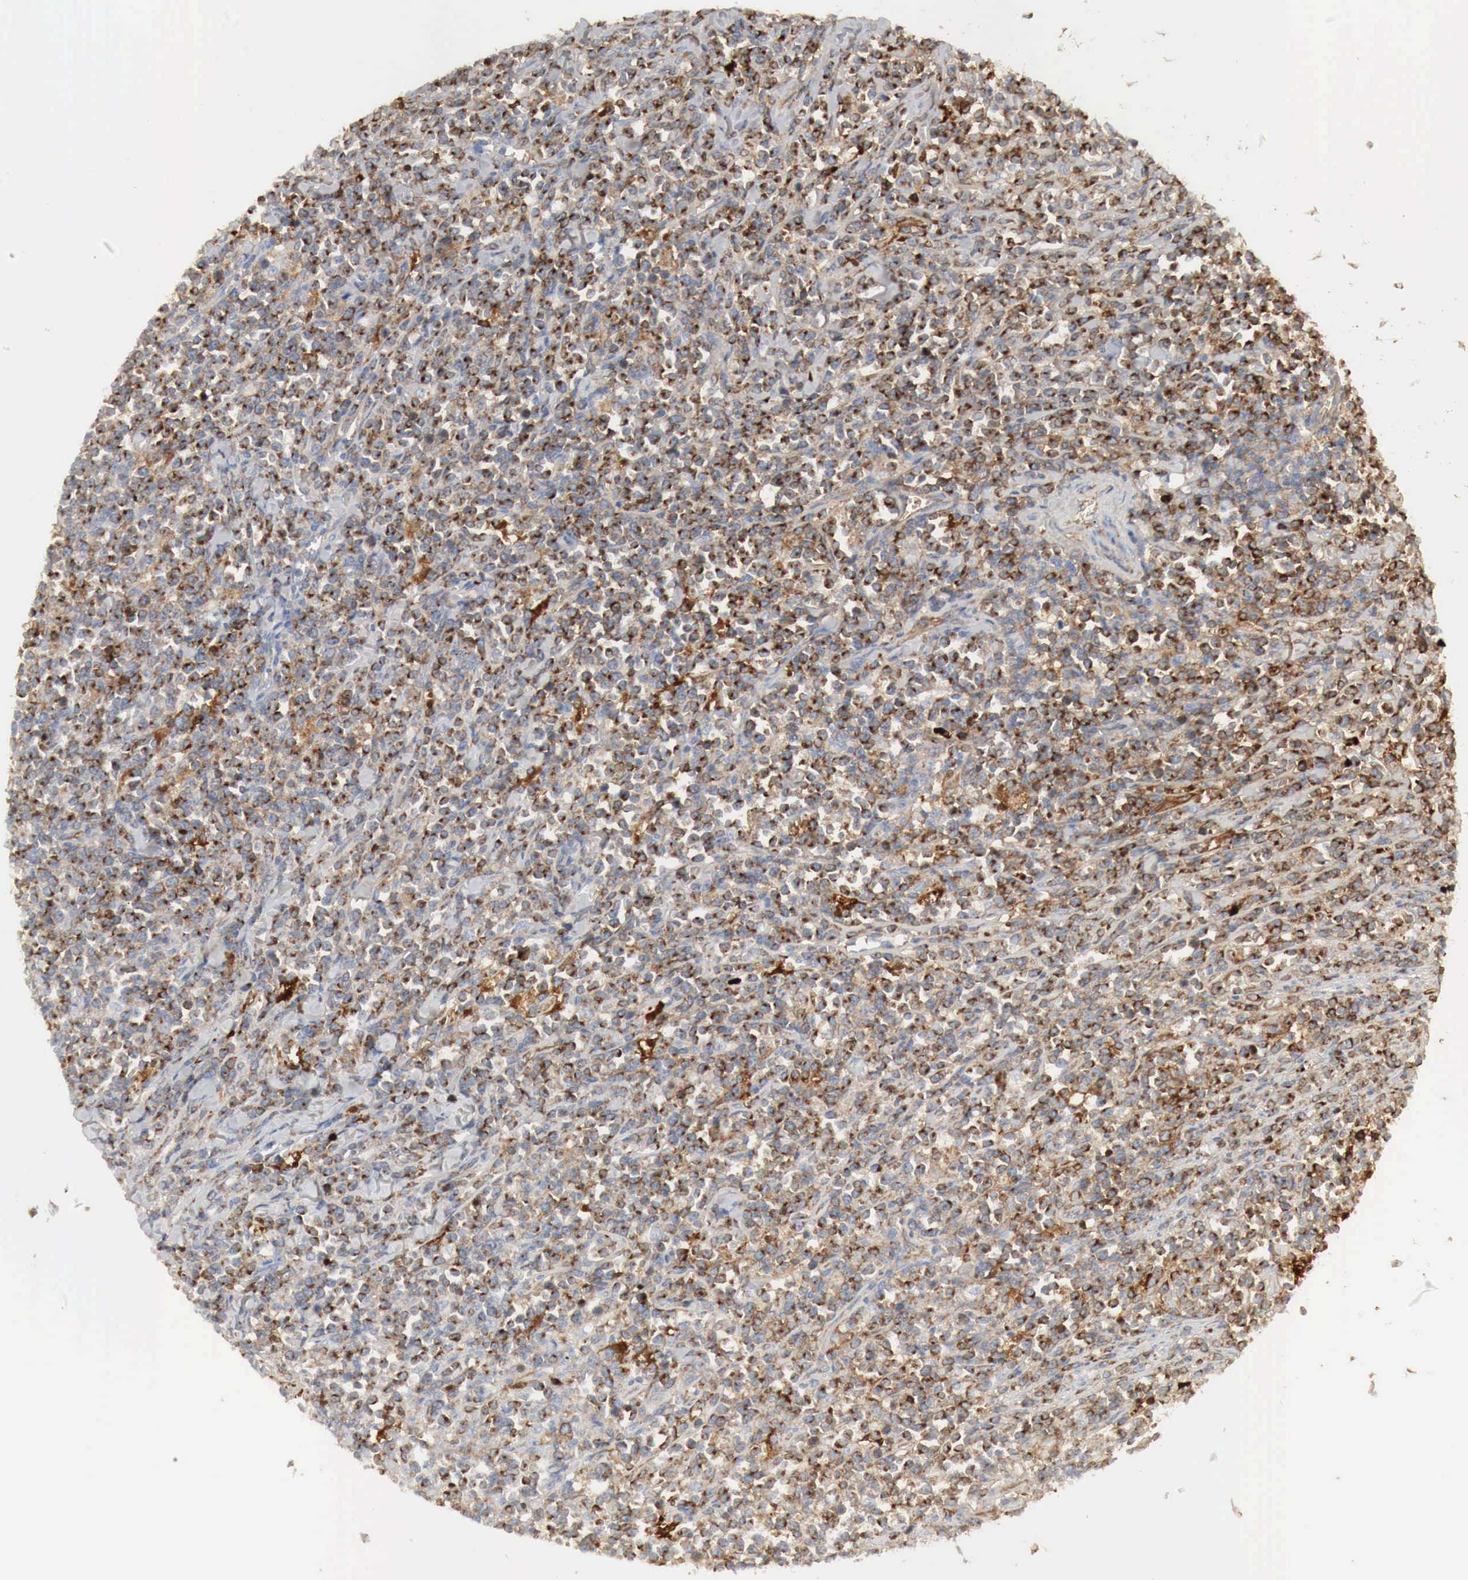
{"staining": {"intensity": "strong", "quantity": ">75%", "location": "cytoplasmic/membranous"}, "tissue": "lymphoma", "cell_type": "Tumor cells", "image_type": "cancer", "snomed": [{"axis": "morphology", "description": "Malignant lymphoma, non-Hodgkin's type, High grade"}, {"axis": "topography", "description": "Small intestine"}, {"axis": "topography", "description": "Colon"}], "caption": "A histopathology image of lymphoma stained for a protein reveals strong cytoplasmic/membranous brown staining in tumor cells. The protein is stained brown, and the nuclei are stained in blue (DAB (3,3'-diaminobenzidine) IHC with brightfield microscopy, high magnification).", "gene": "IGLC3", "patient": {"sex": "male", "age": 8}}